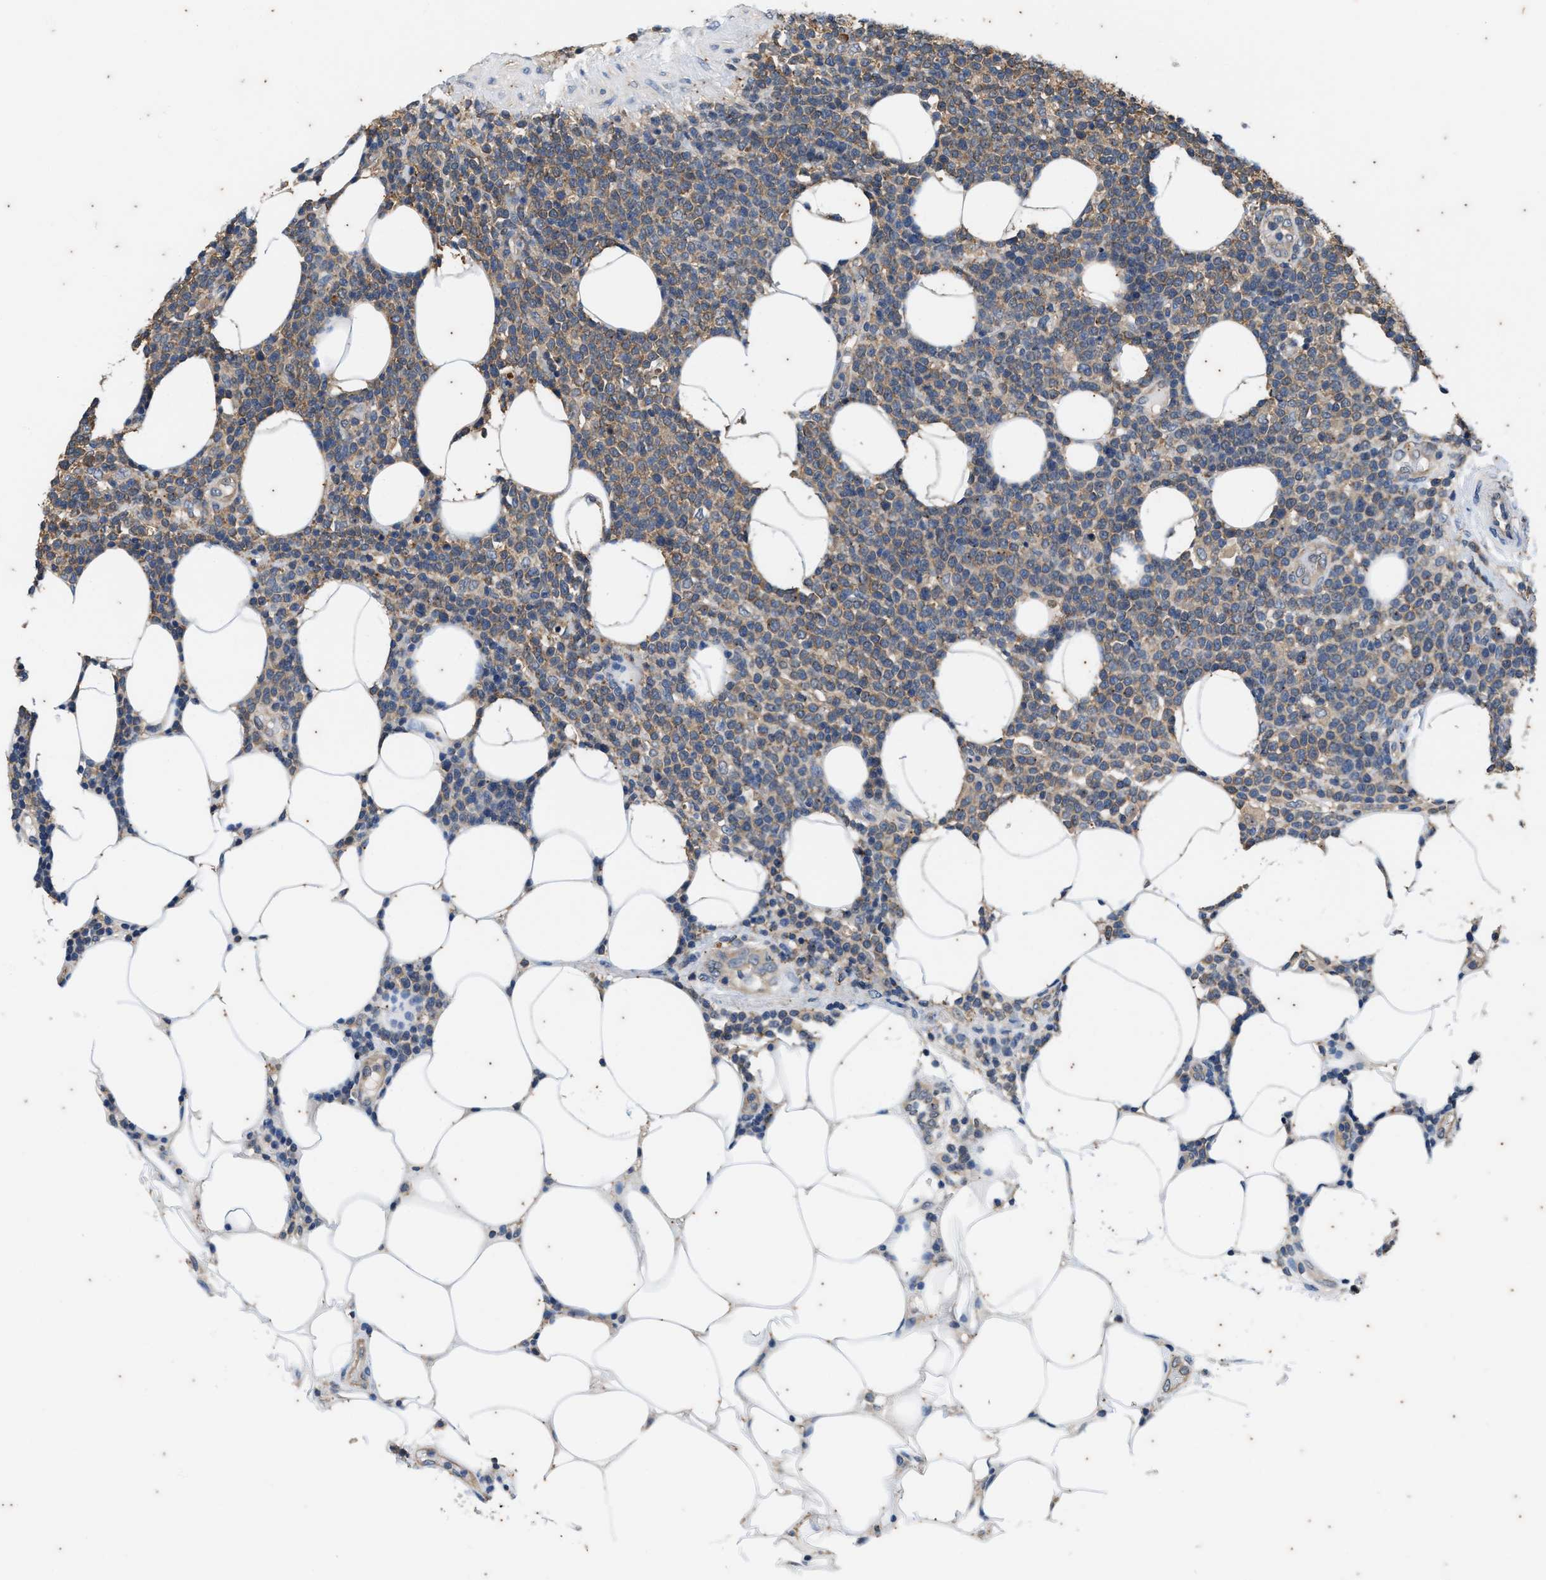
{"staining": {"intensity": "weak", "quantity": ">75%", "location": "cytoplasmic/membranous"}, "tissue": "lymphoma", "cell_type": "Tumor cells", "image_type": "cancer", "snomed": [{"axis": "morphology", "description": "Malignant lymphoma, non-Hodgkin's type, High grade"}, {"axis": "topography", "description": "Lymph node"}], "caption": "There is low levels of weak cytoplasmic/membranous positivity in tumor cells of lymphoma, as demonstrated by immunohistochemical staining (brown color).", "gene": "COX19", "patient": {"sex": "male", "age": 61}}